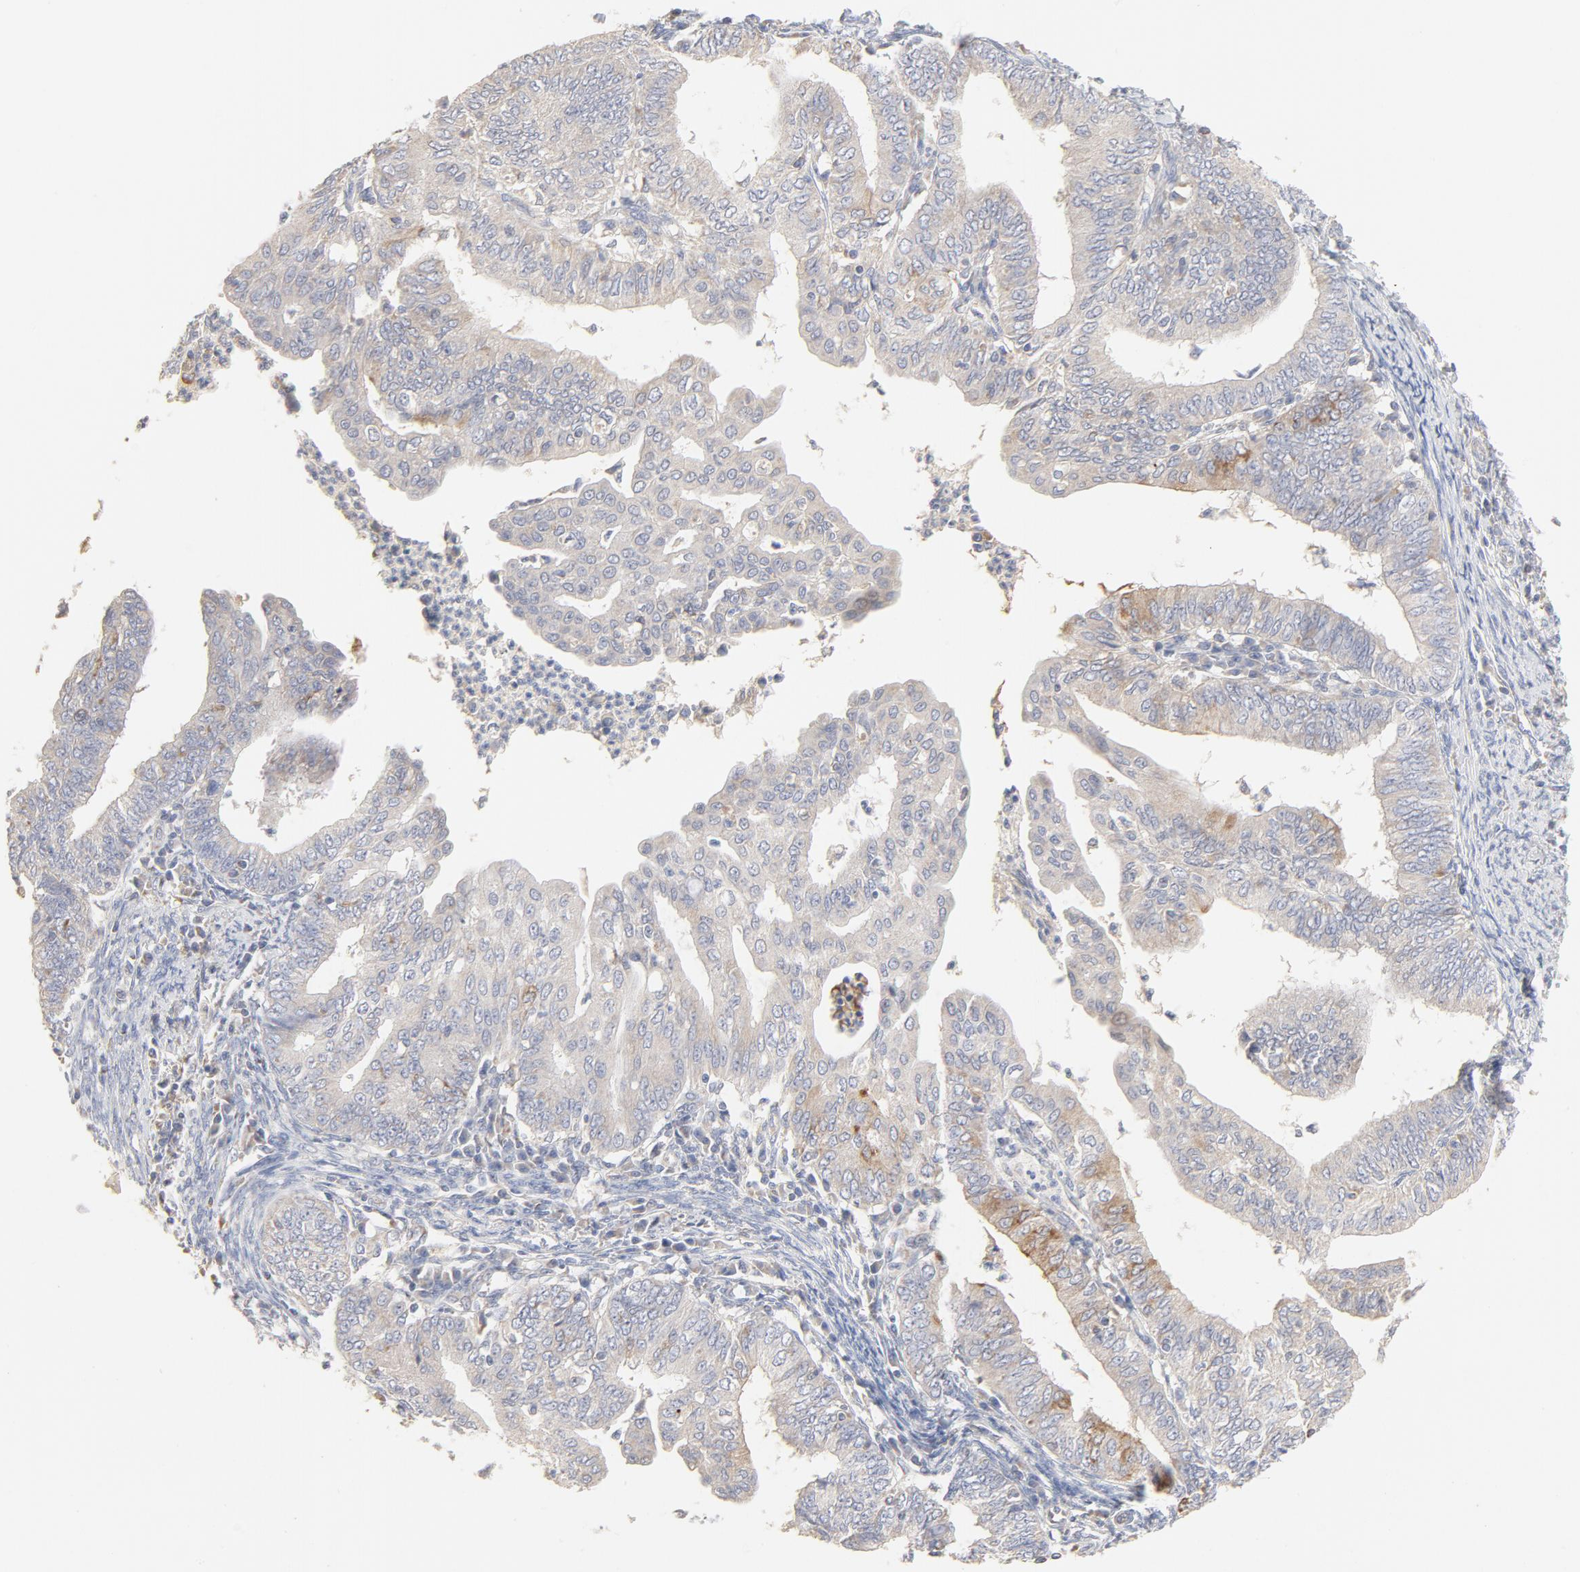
{"staining": {"intensity": "negative", "quantity": "none", "location": "none"}, "tissue": "endometrial cancer", "cell_type": "Tumor cells", "image_type": "cancer", "snomed": [{"axis": "morphology", "description": "Adenocarcinoma, NOS"}, {"axis": "topography", "description": "Endometrium"}], "caption": "High magnification brightfield microscopy of adenocarcinoma (endometrial) stained with DAB (3,3'-diaminobenzidine) (brown) and counterstained with hematoxylin (blue): tumor cells show no significant expression.", "gene": "FCGBP", "patient": {"sex": "female", "age": 66}}